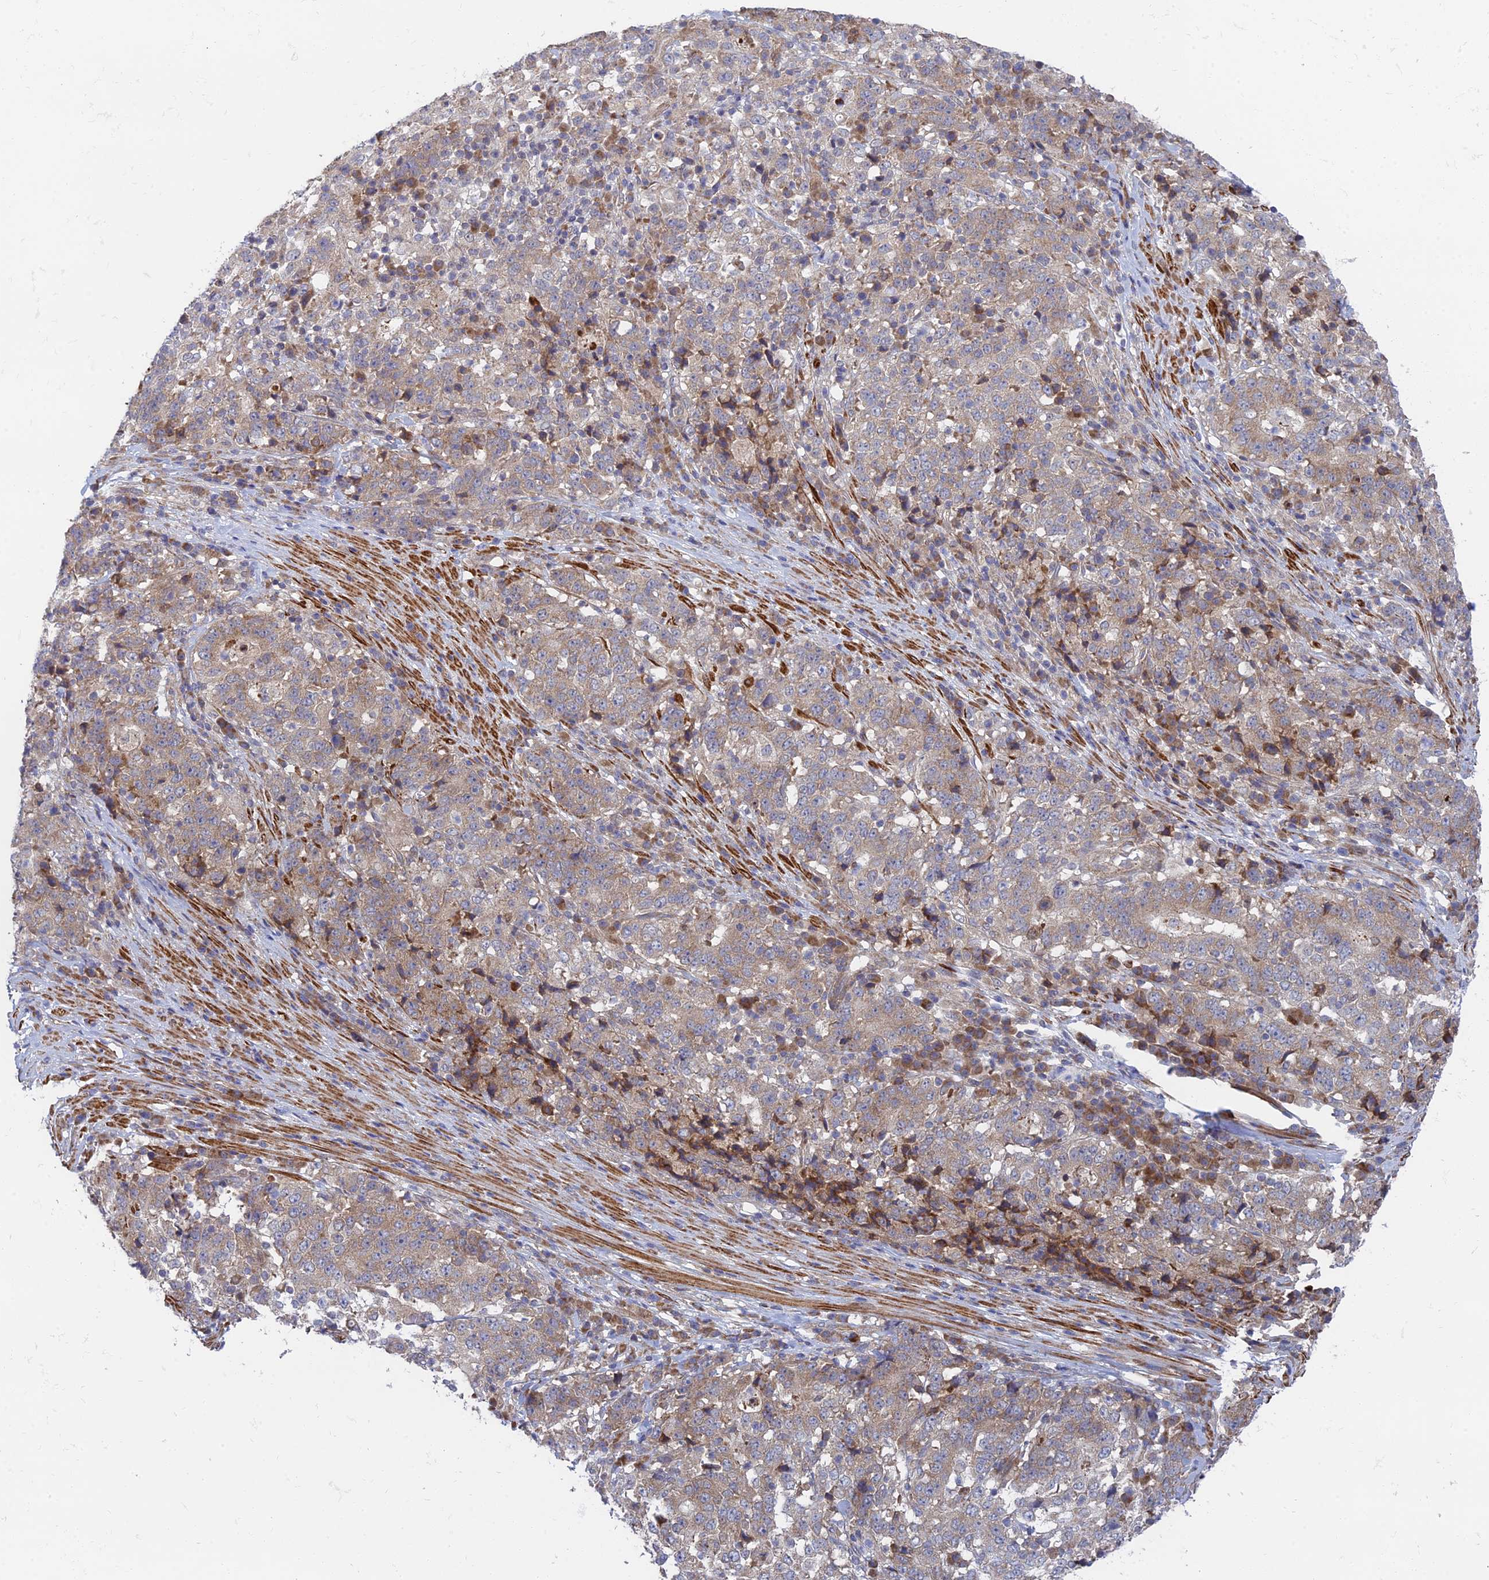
{"staining": {"intensity": "weak", "quantity": ">75%", "location": "cytoplasmic/membranous"}, "tissue": "stomach cancer", "cell_type": "Tumor cells", "image_type": "cancer", "snomed": [{"axis": "morphology", "description": "Adenocarcinoma, NOS"}, {"axis": "topography", "description": "Stomach"}], "caption": "A brown stain labels weak cytoplasmic/membranous expression of a protein in human adenocarcinoma (stomach) tumor cells. Immunohistochemistry stains the protein in brown and the nuclei are stained blue.", "gene": "INCA1", "patient": {"sex": "male", "age": 59}}